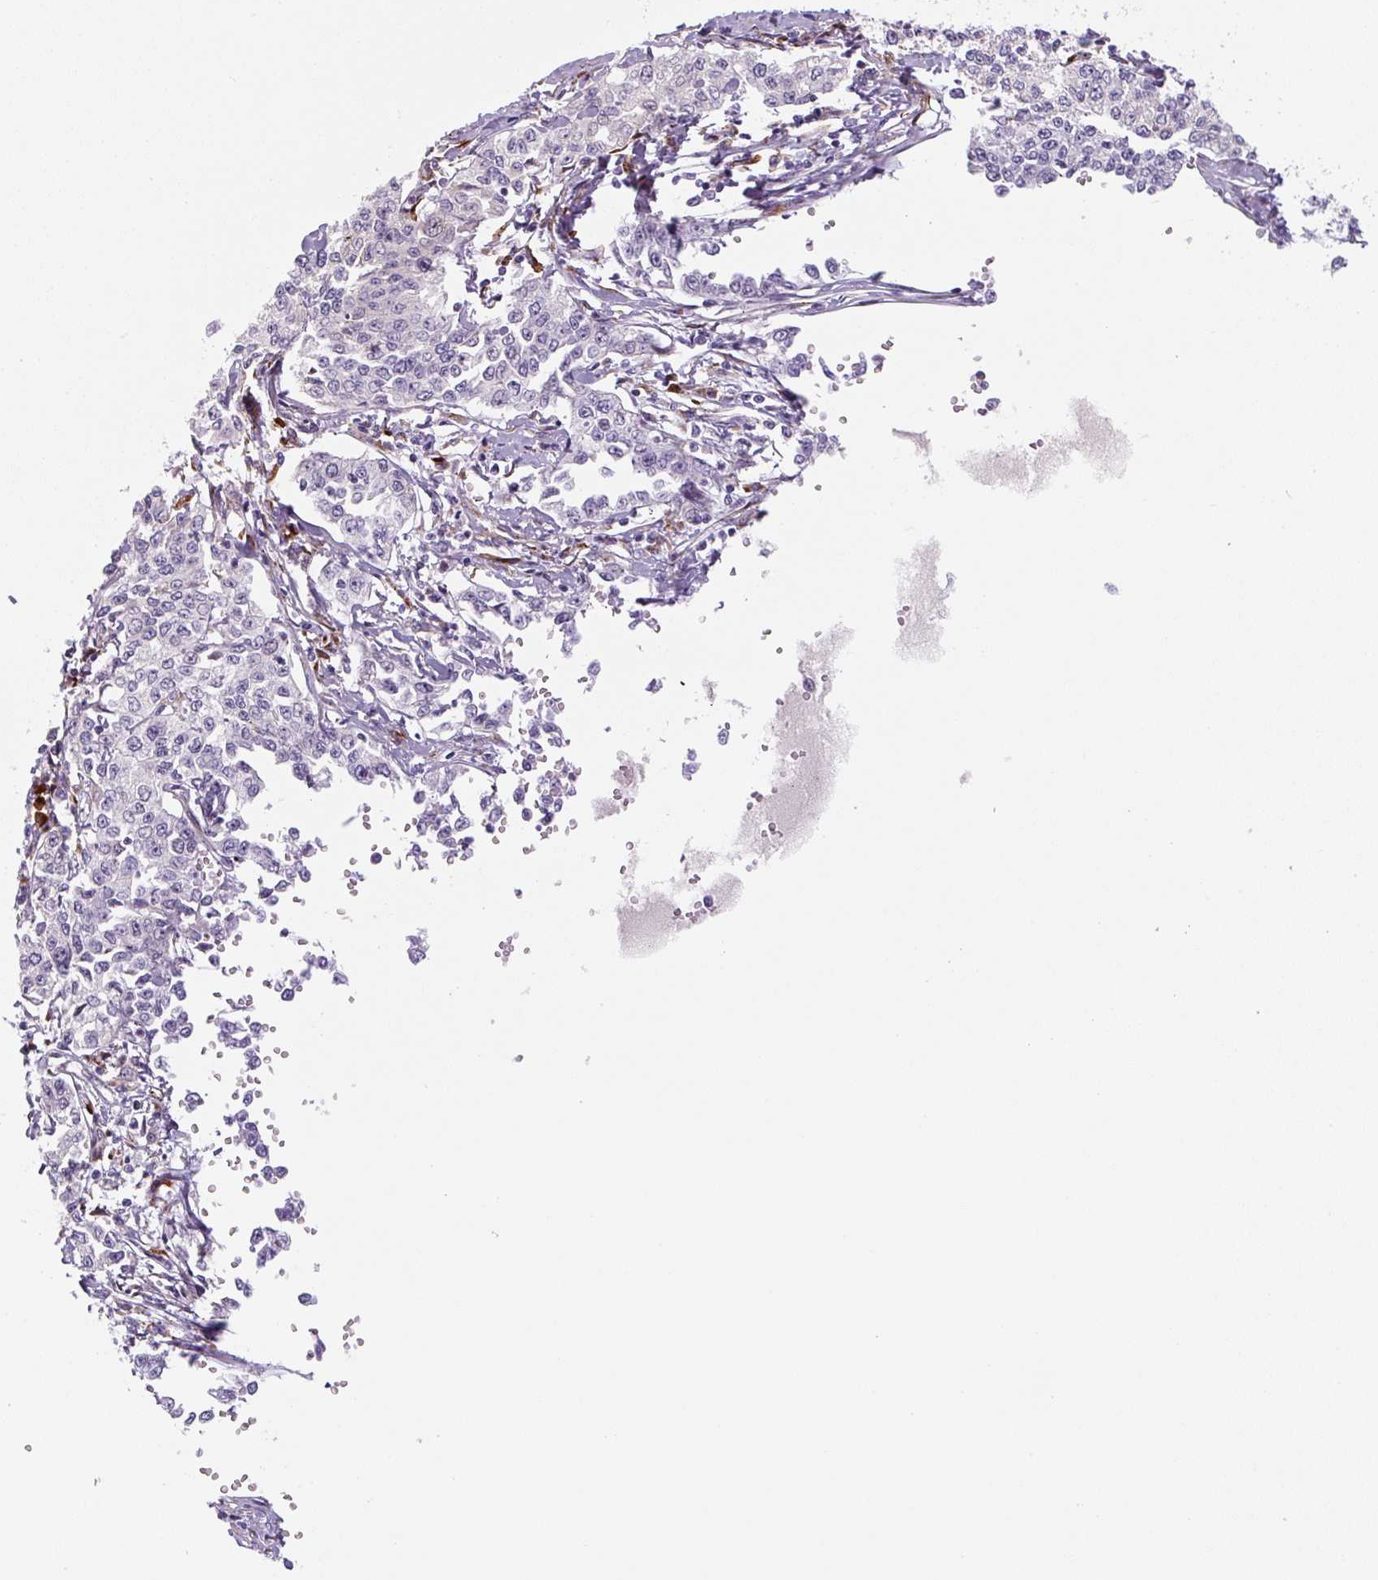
{"staining": {"intensity": "negative", "quantity": "none", "location": "none"}, "tissue": "cervical cancer", "cell_type": "Tumor cells", "image_type": "cancer", "snomed": [{"axis": "morphology", "description": "Squamous cell carcinoma, NOS"}, {"axis": "topography", "description": "Cervix"}], "caption": "Cervical cancer (squamous cell carcinoma) was stained to show a protein in brown. There is no significant staining in tumor cells.", "gene": "DISP3", "patient": {"sex": "female", "age": 35}}